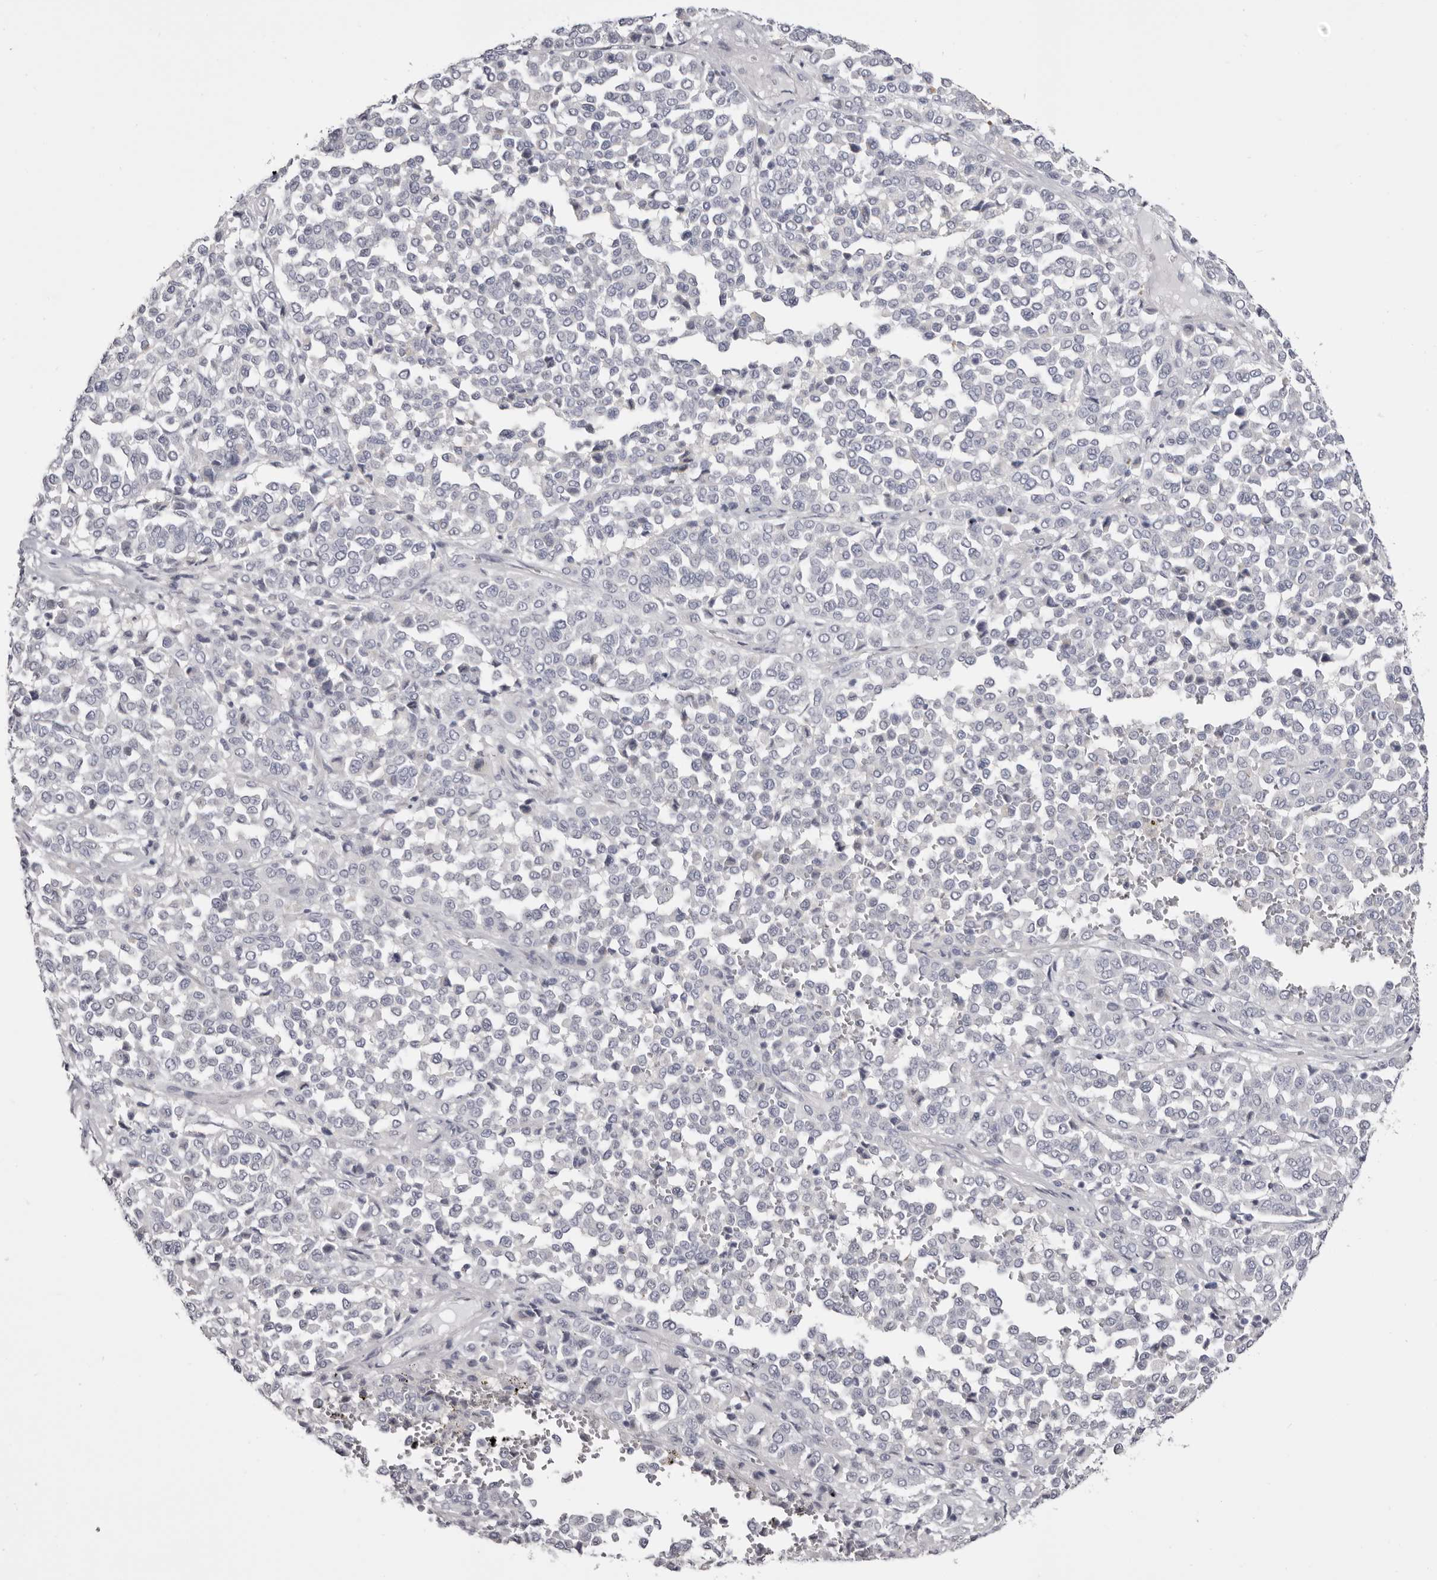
{"staining": {"intensity": "negative", "quantity": "none", "location": "none"}, "tissue": "melanoma", "cell_type": "Tumor cells", "image_type": "cancer", "snomed": [{"axis": "morphology", "description": "Malignant melanoma, Metastatic site"}, {"axis": "topography", "description": "Pancreas"}], "caption": "Immunohistochemistry histopathology image of neoplastic tissue: human malignant melanoma (metastatic site) stained with DAB demonstrates no significant protein expression in tumor cells.", "gene": "CASQ1", "patient": {"sex": "female", "age": 30}}